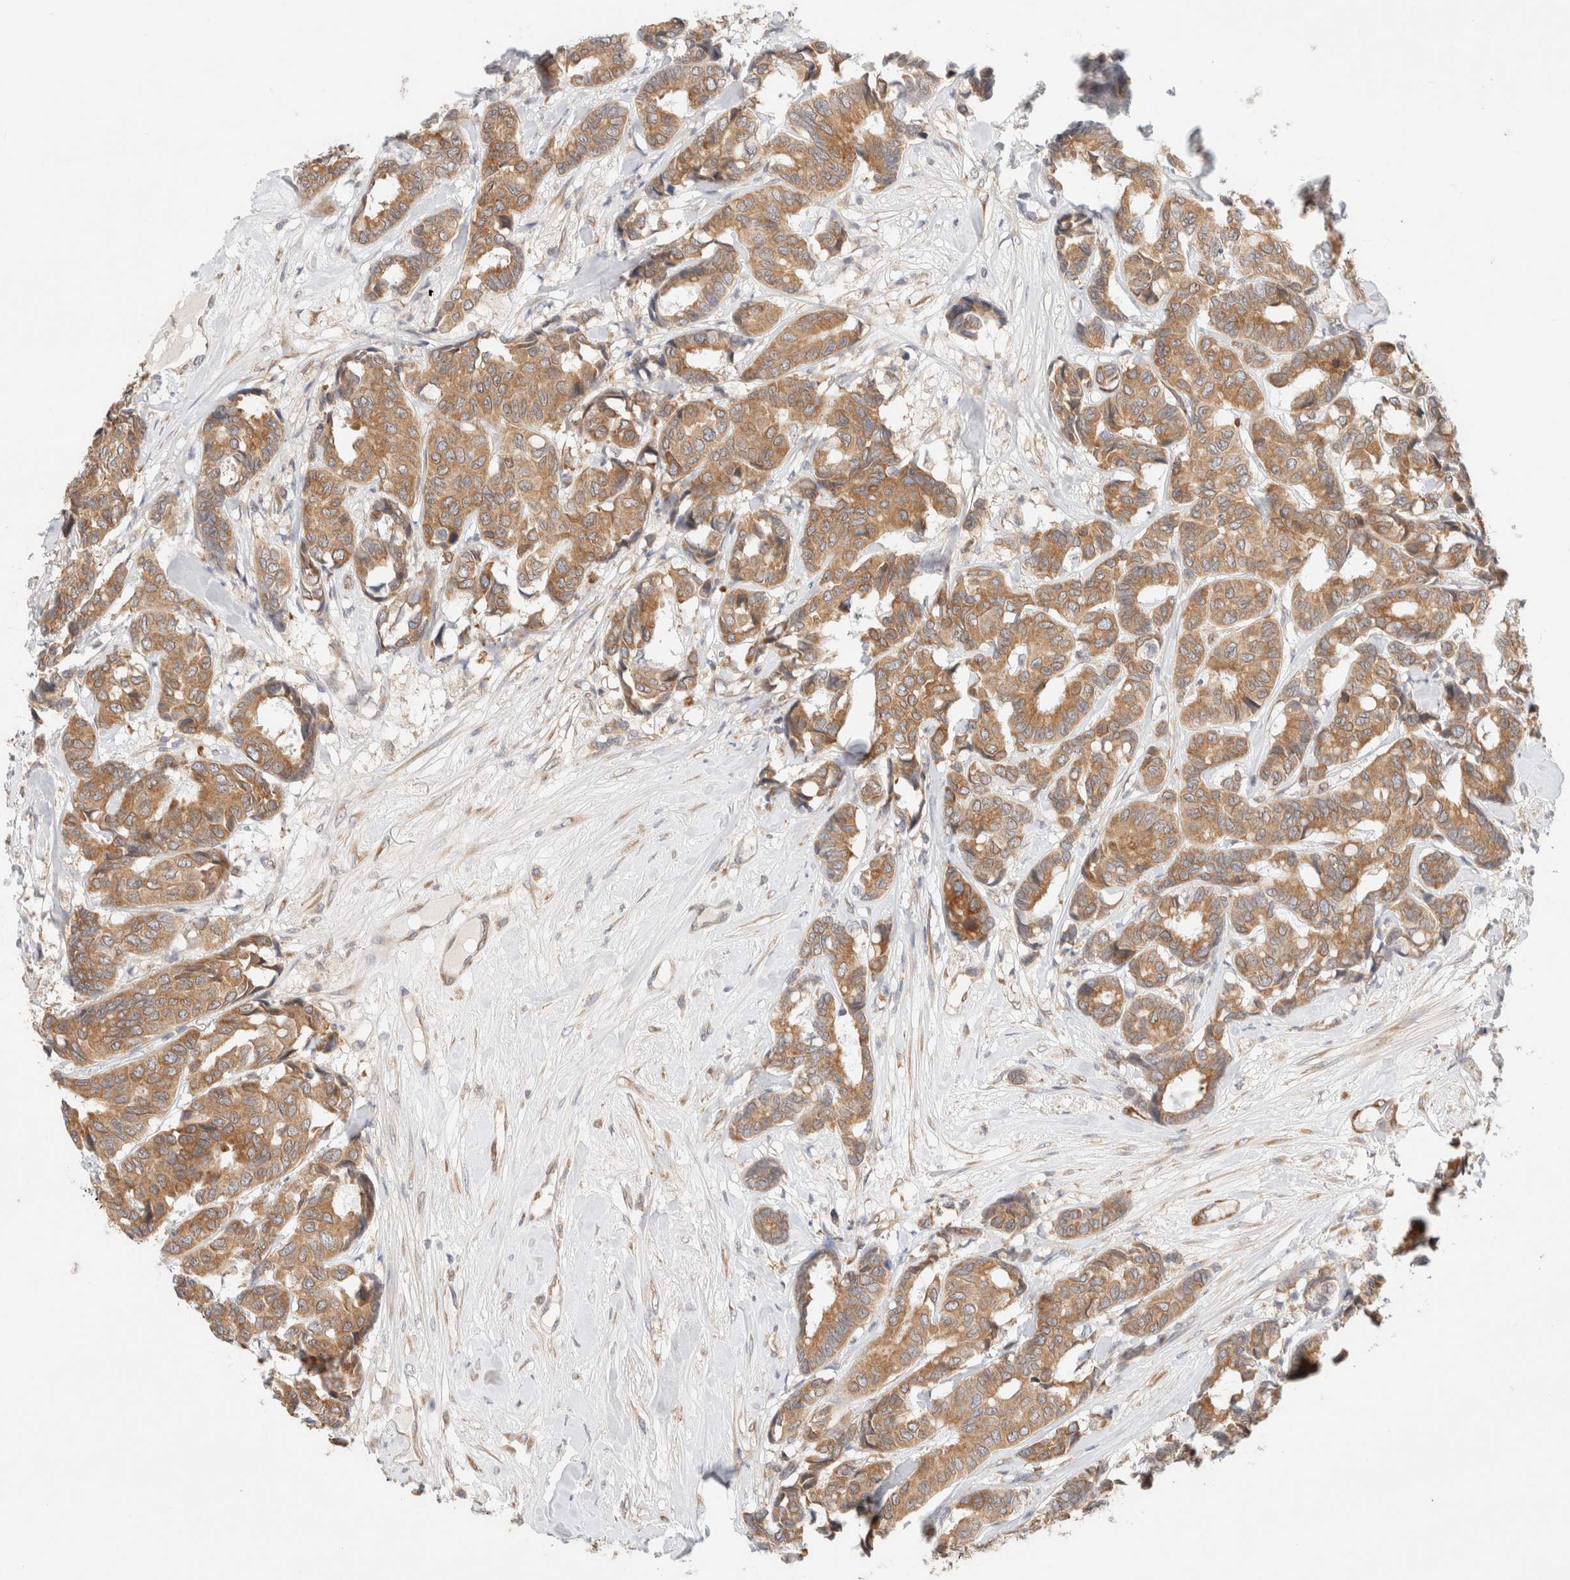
{"staining": {"intensity": "moderate", "quantity": ">75%", "location": "cytoplasmic/membranous"}, "tissue": "breast cancer", "cell_type": "Tumor cells", "image_type": "cancer", "snomed": [{"axis": "morphology", "description": "Duct carcinoma"}, {"axis": "topography", "description": "Breast"}], "caption": "A high-resolution image shows IHC staining of invasive ductal carcinoma (breast), which demonstrates moderate cytoplasmic/membranous positivity in about >75% of tumor cells. Using DAB (brown) and hematoxylin (blue) stains, captured at high magnification using brightfield microscopy.", "gene": "RRP15", "patient": {"sex": "female", "age": 87}}